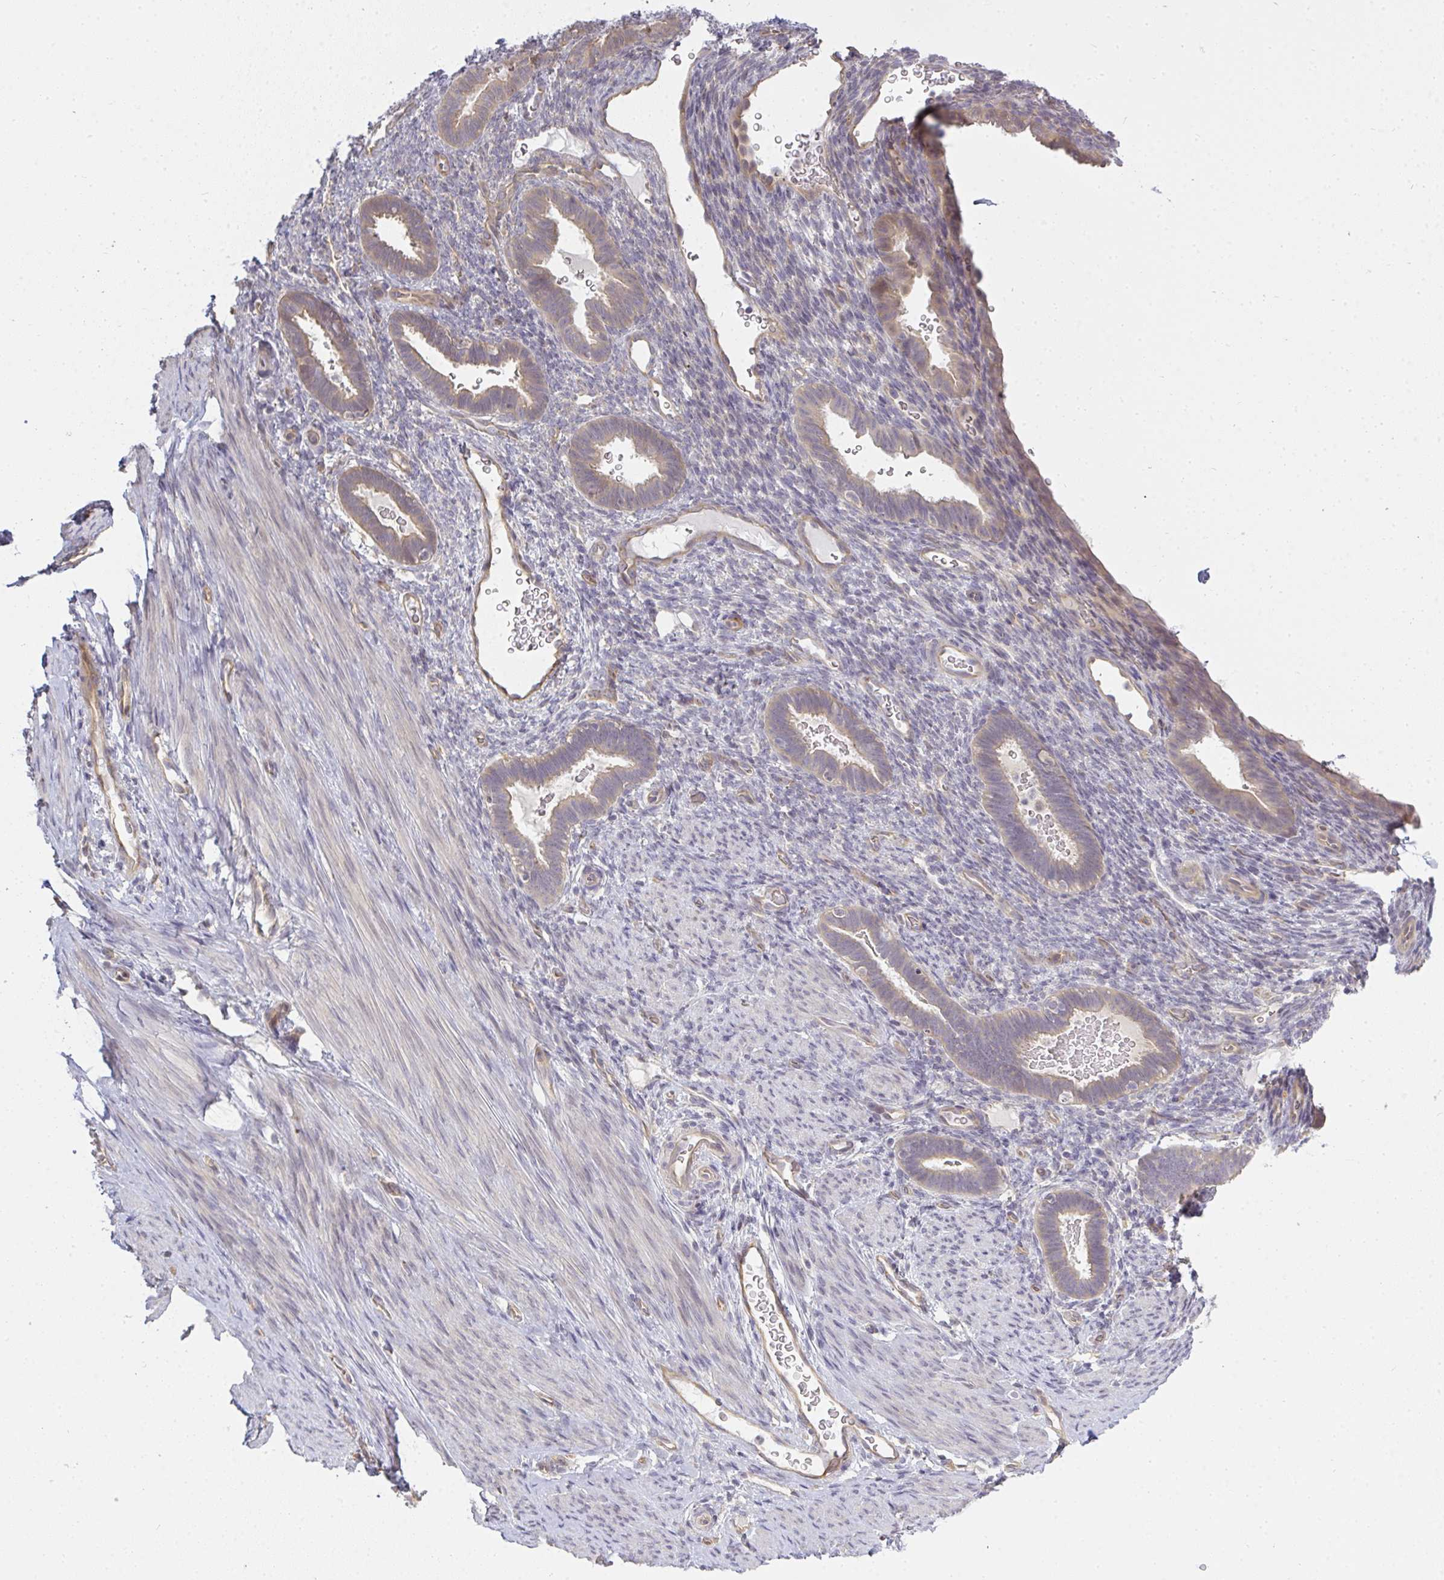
{"staining": {"intensity": "negative", "quantity": "none", "location": "none"}, "tissue": "endometrium", "cell_type": "Cells in endometrial stroma", "image_type": "normal", "snomed": [{"axis": "morphology", "description": "Normal tissue, NOS"}, {"axis": "topography", "description": "Endometrium"}], "caption": "This is an IHC micrograph of unremarkable endometrium. There is no expression in cells in endometrial stroma.", "gene": "GSDMB", "patient": {"sex": "female", "age": 34}}